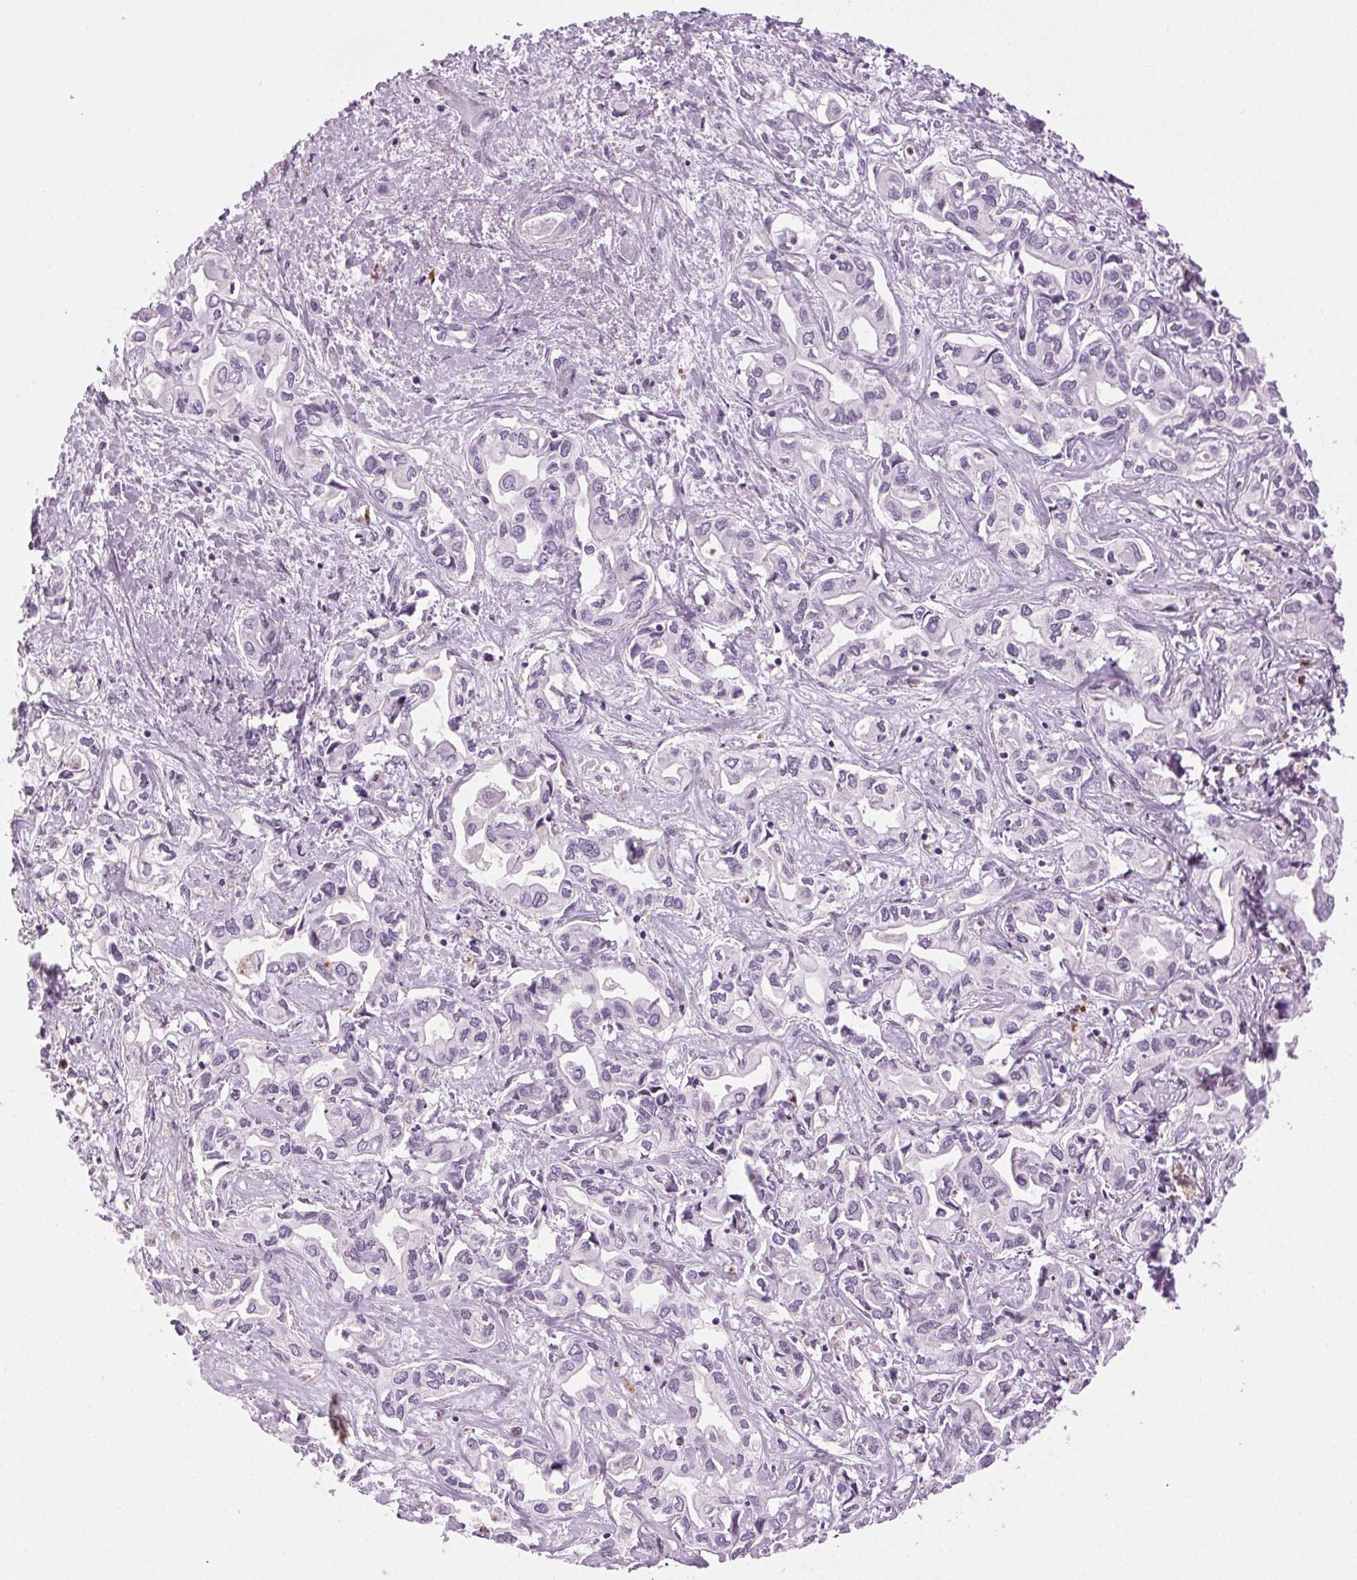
{"staining": {"intensity": "negative", "quantity": "none", "location": "none"}, "tissue": "liver cancer", "cell_type": "Tumor cells", "image_type": "cancer", "snomed": [{"axis": "morphology", "description": "Cholangiocarcinoma"}, {"axis": "topography", "description": "Liver"}], "caption": "Tumor cells are negative for protein expression in human liver cholangiocarcinoma.", "gene": "MPO", "patient": {"sex": "female", "age": 64}}